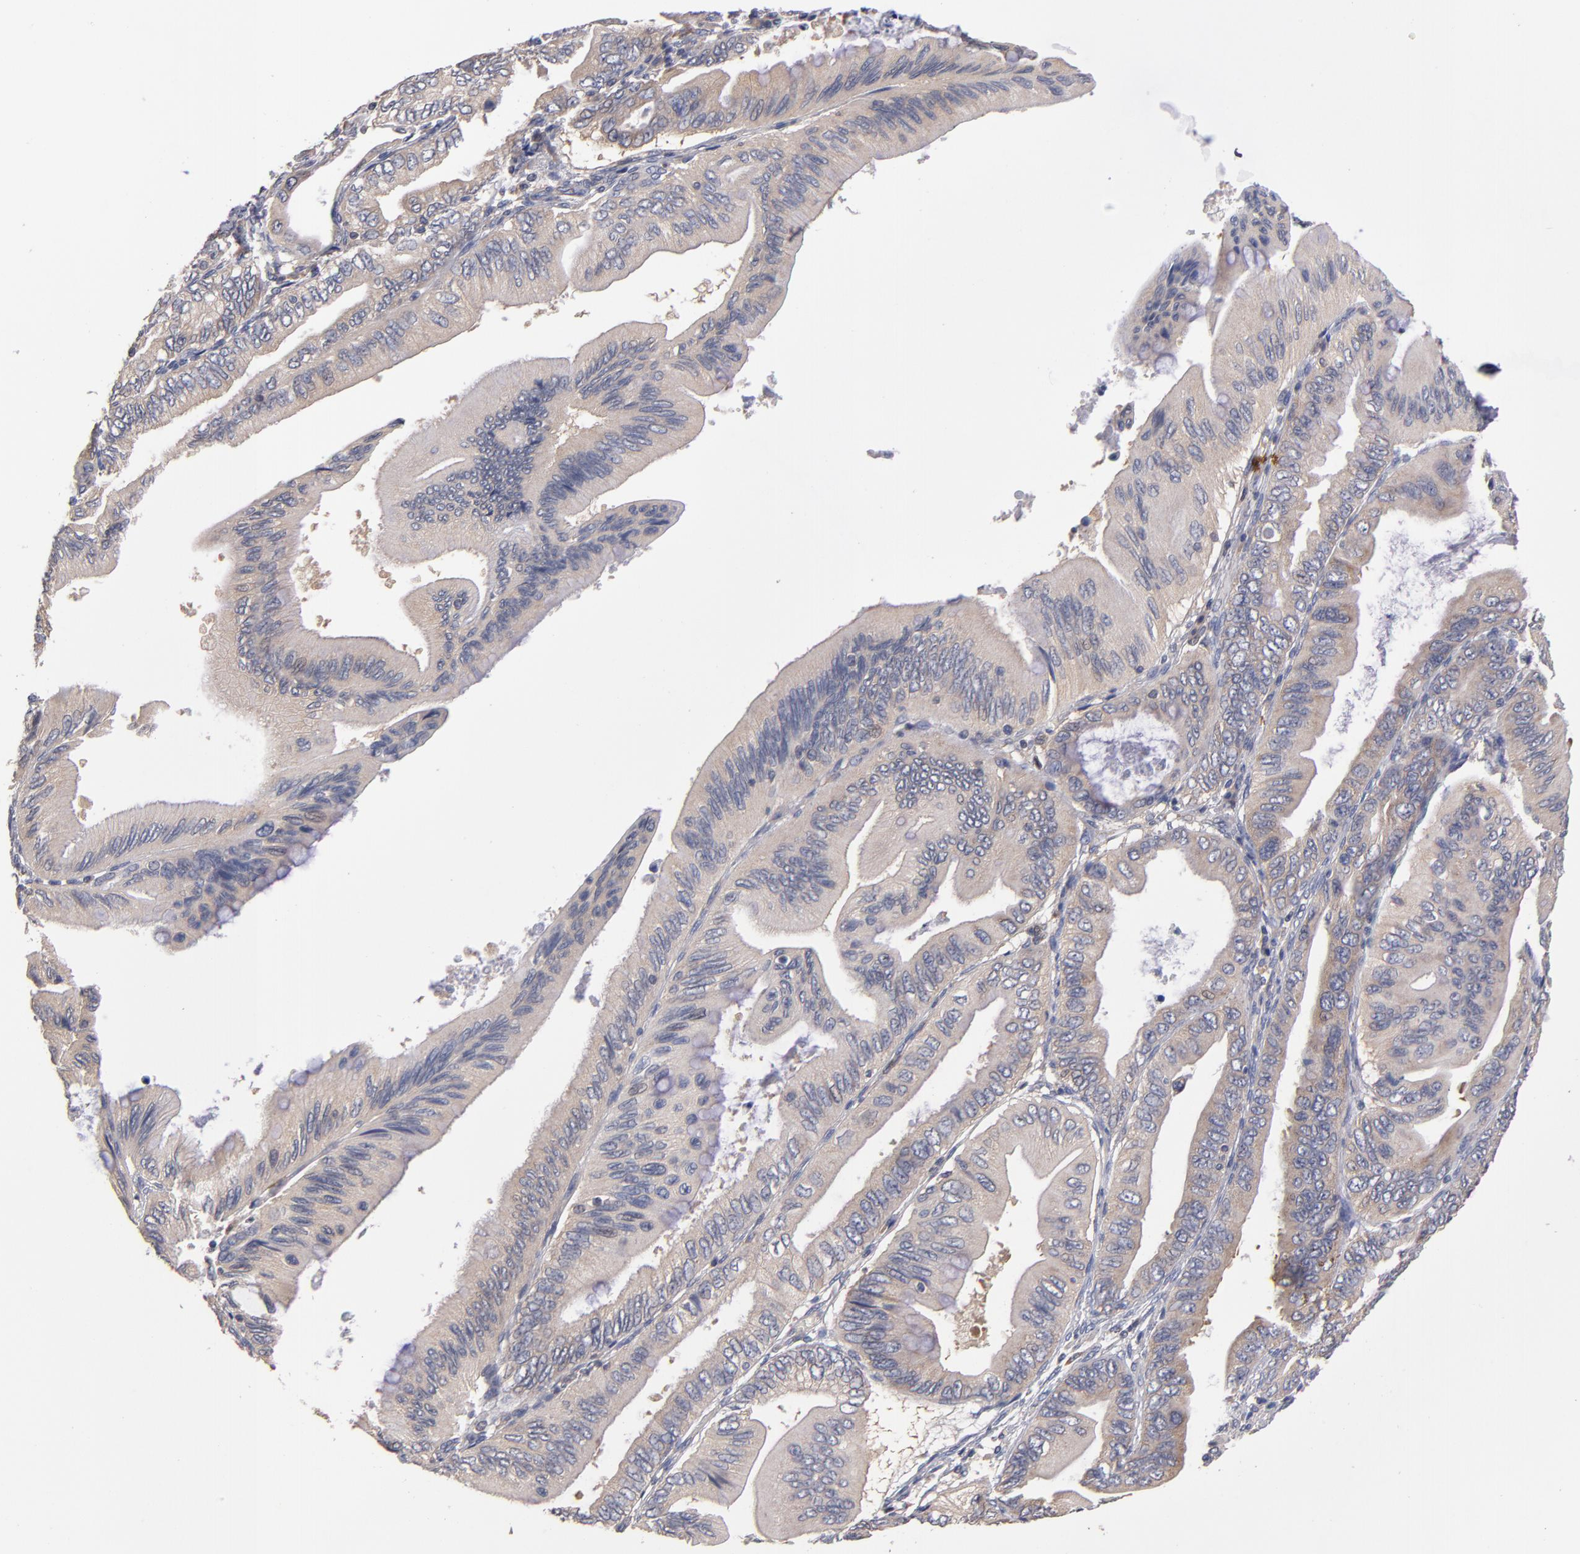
{"staining": {"intensity": "weak", "quantity": ">75%", "location": "cytoplasmic/membranous"}, "tissue": "pancreatic cancer", "cell_type": "Tumor cells", "image_type": "cancer", "snomed": [{"axis": "morphology", "description": "Adenocarcinoma, NOS"}, {"axis": "topography", "description": "Pancreas"}], "caption": "Weak cytoplasmic/membranous protein positivity is seen in about >75% of tumor cells in pancreatic cancer.", "gene": "DACT1", "patient": {"sex": "female", "age": 66}}